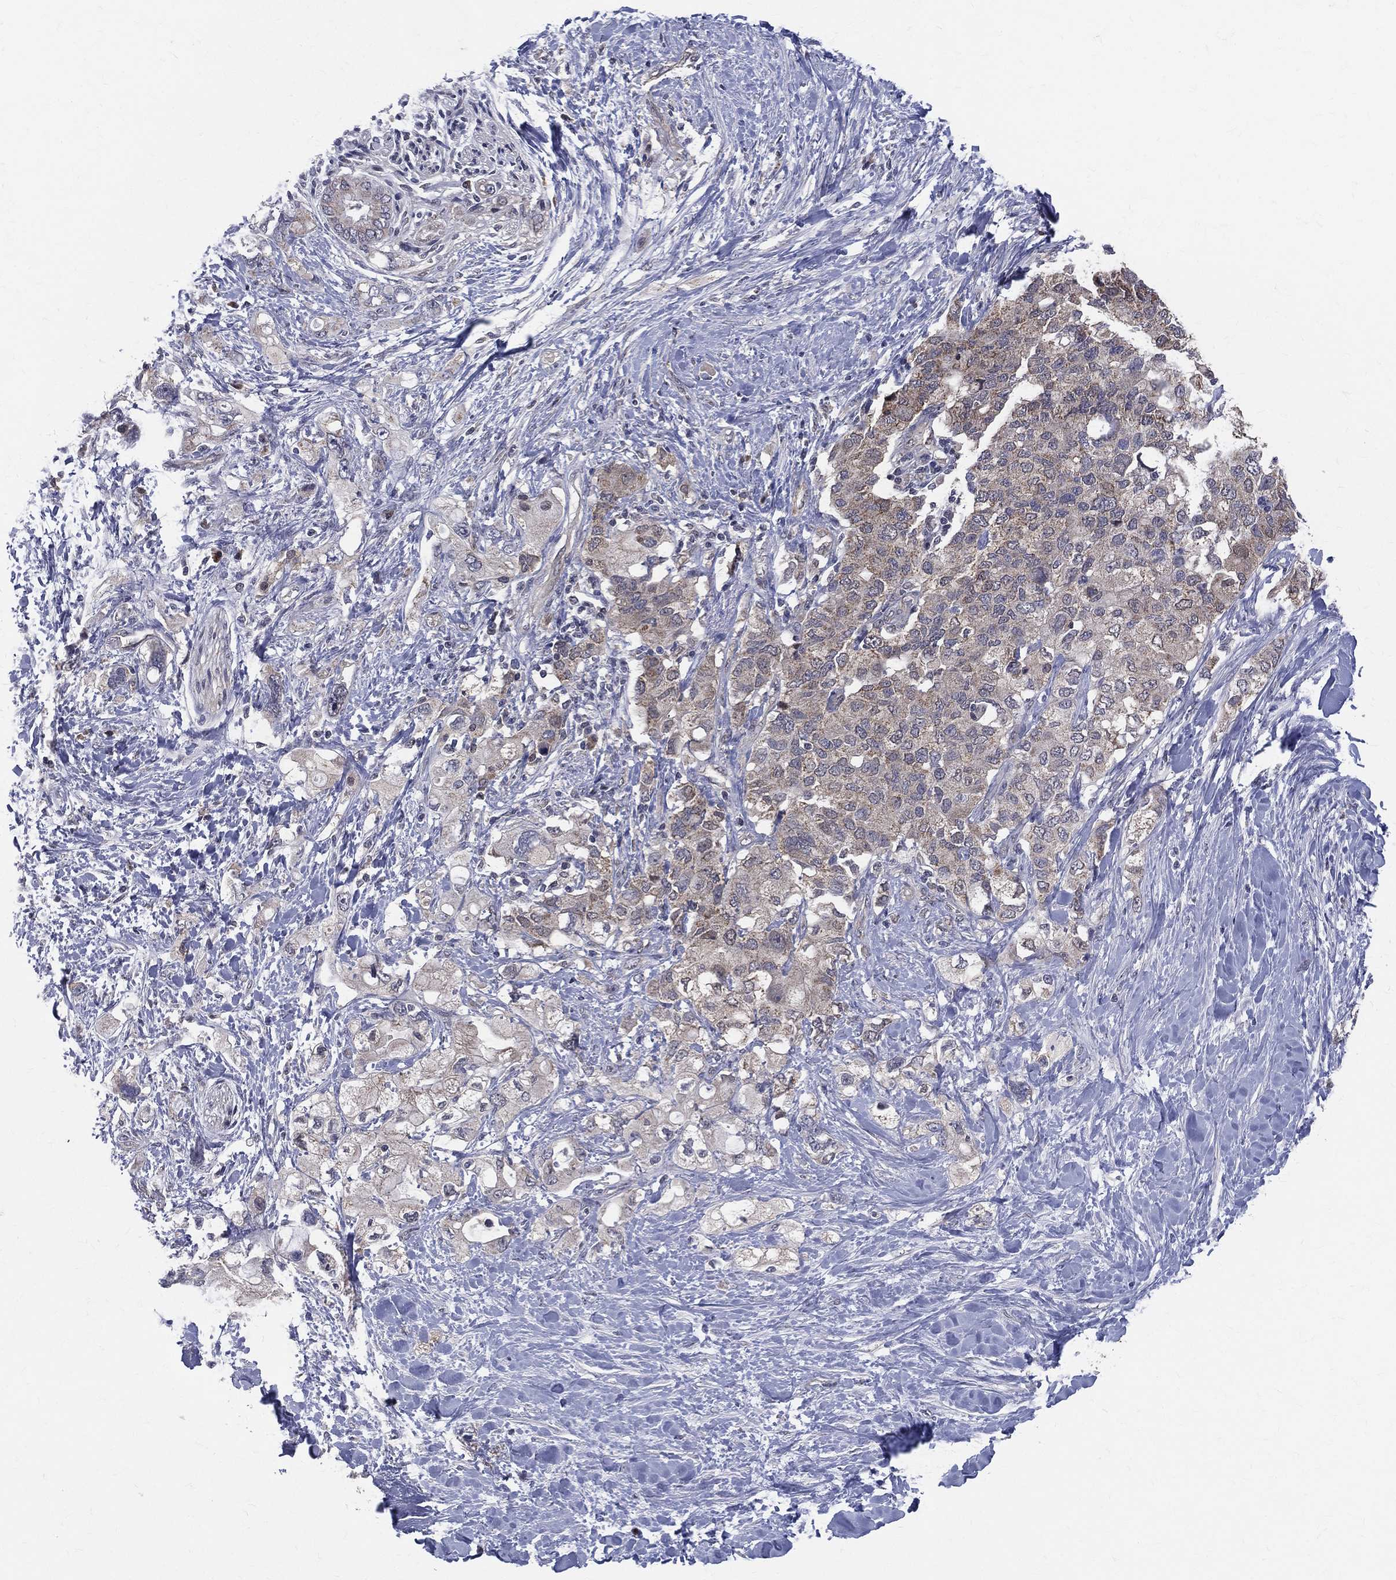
{"staining": {"intensity": "weak", "quantity": "<25%", "location": "cytoplasmic/membranous"}, "tissue": "pancreatic cancer", "cell_type": "Tumor cells", "image_type": "cancer", "snomed": [{"axis": "morphology", "description": "Adenocarcinoma, NOS"}, {"axis": "topography", "description": "Pancreas"}], "caption": "This is a image of immunohistochemistry (IHC) staining of pancreatic cancer, which shows no staining in tumor cells.", "gene": "DLG4", "patient": {"sex": "female", "age": 56}}